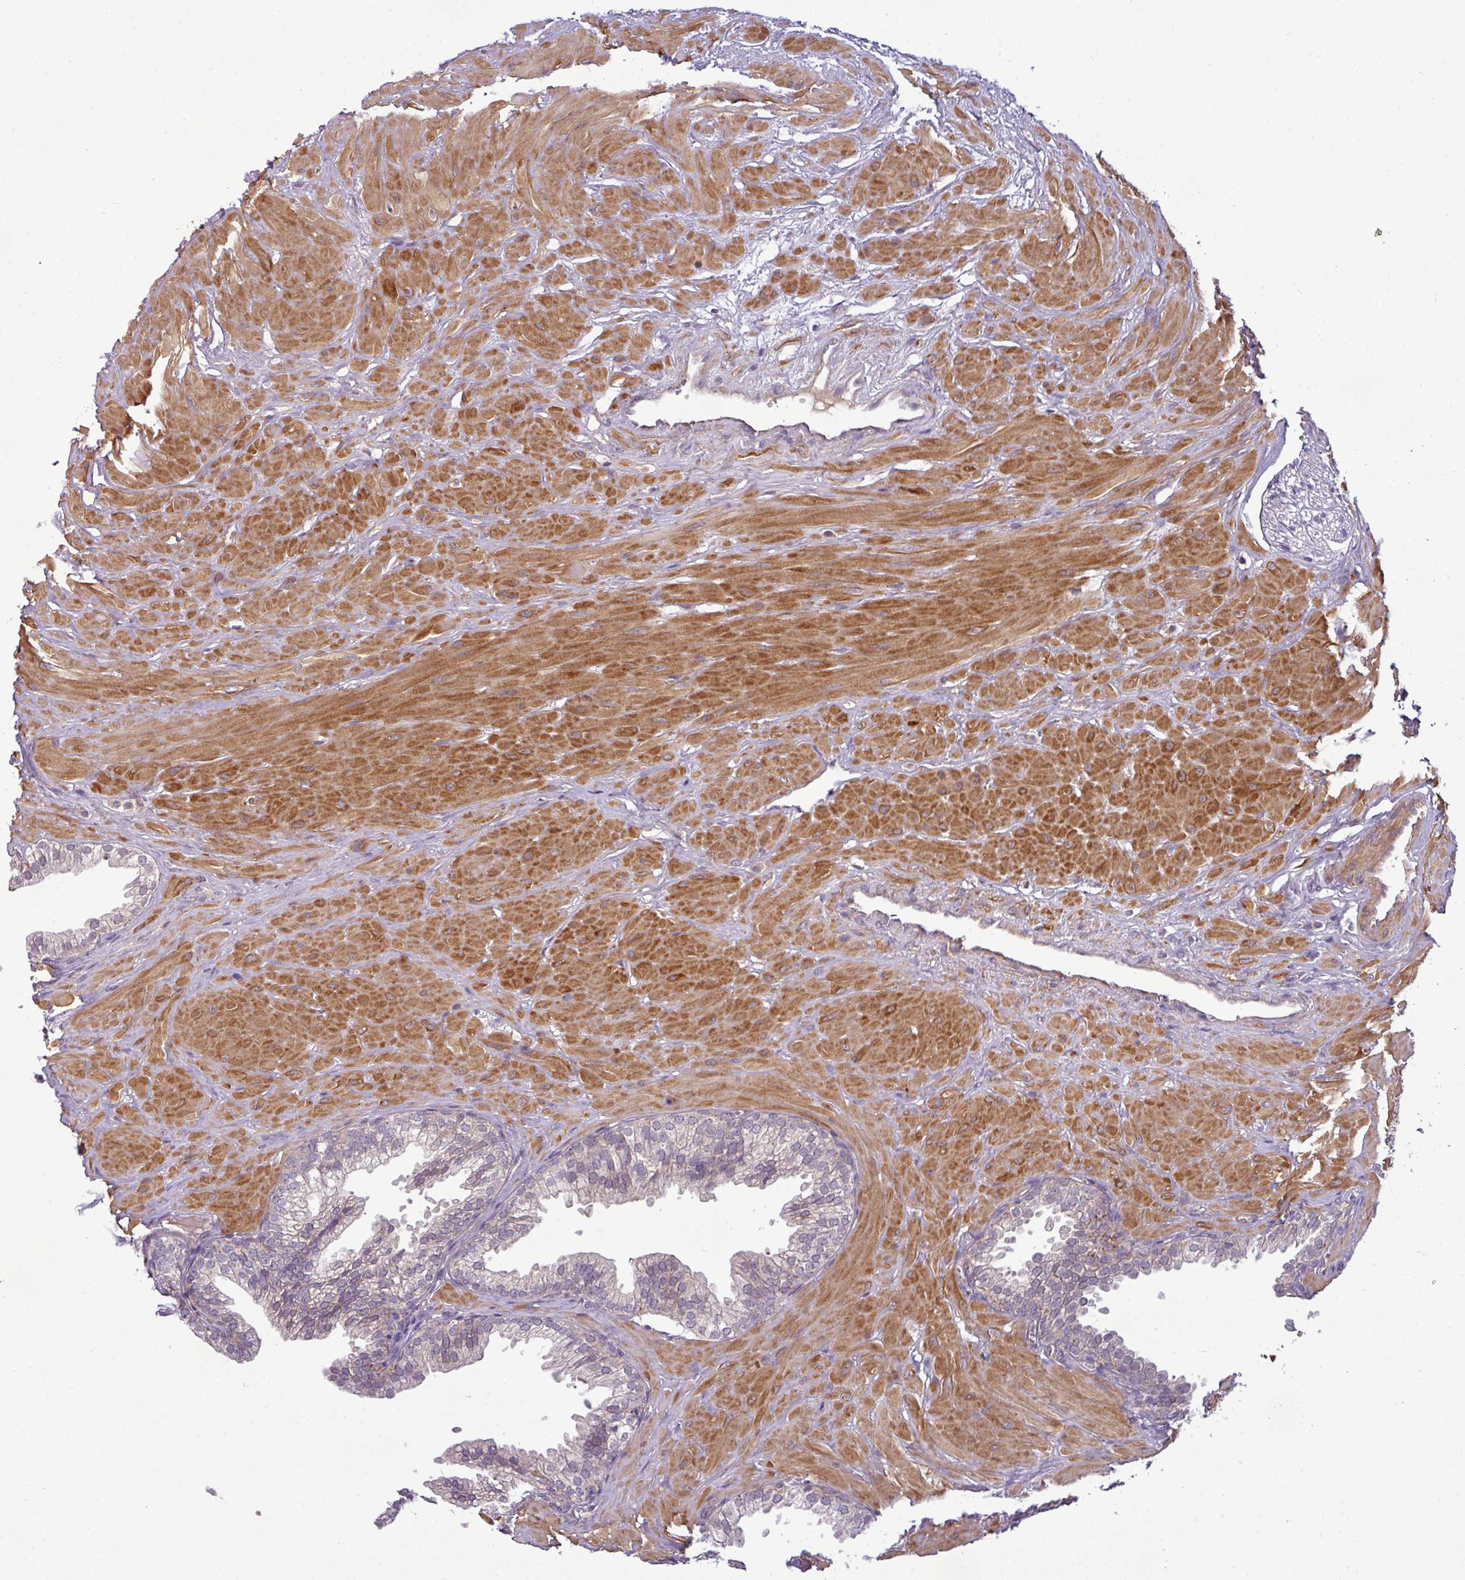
{"staining": {"intensity": "negative", "quantity": "none", "location": "none"}, "tissue": "prostate", "cell_type": "Glandular cells", "image_type": "normal", "snomed": [{"axis": "morphology", "description": "Normal tissue, NOS"}, {"axis": "topography", "description": "Prostate"}, {"axis": "topography", "description": "Peripheral nerve tissue"}], "caption": "This is an immunohistochemistry histopathology image of normal prostate. There is no positivity in glandular cells.", "gene": "ZNF35", "patient": {"sex": "male", "age": 55}}